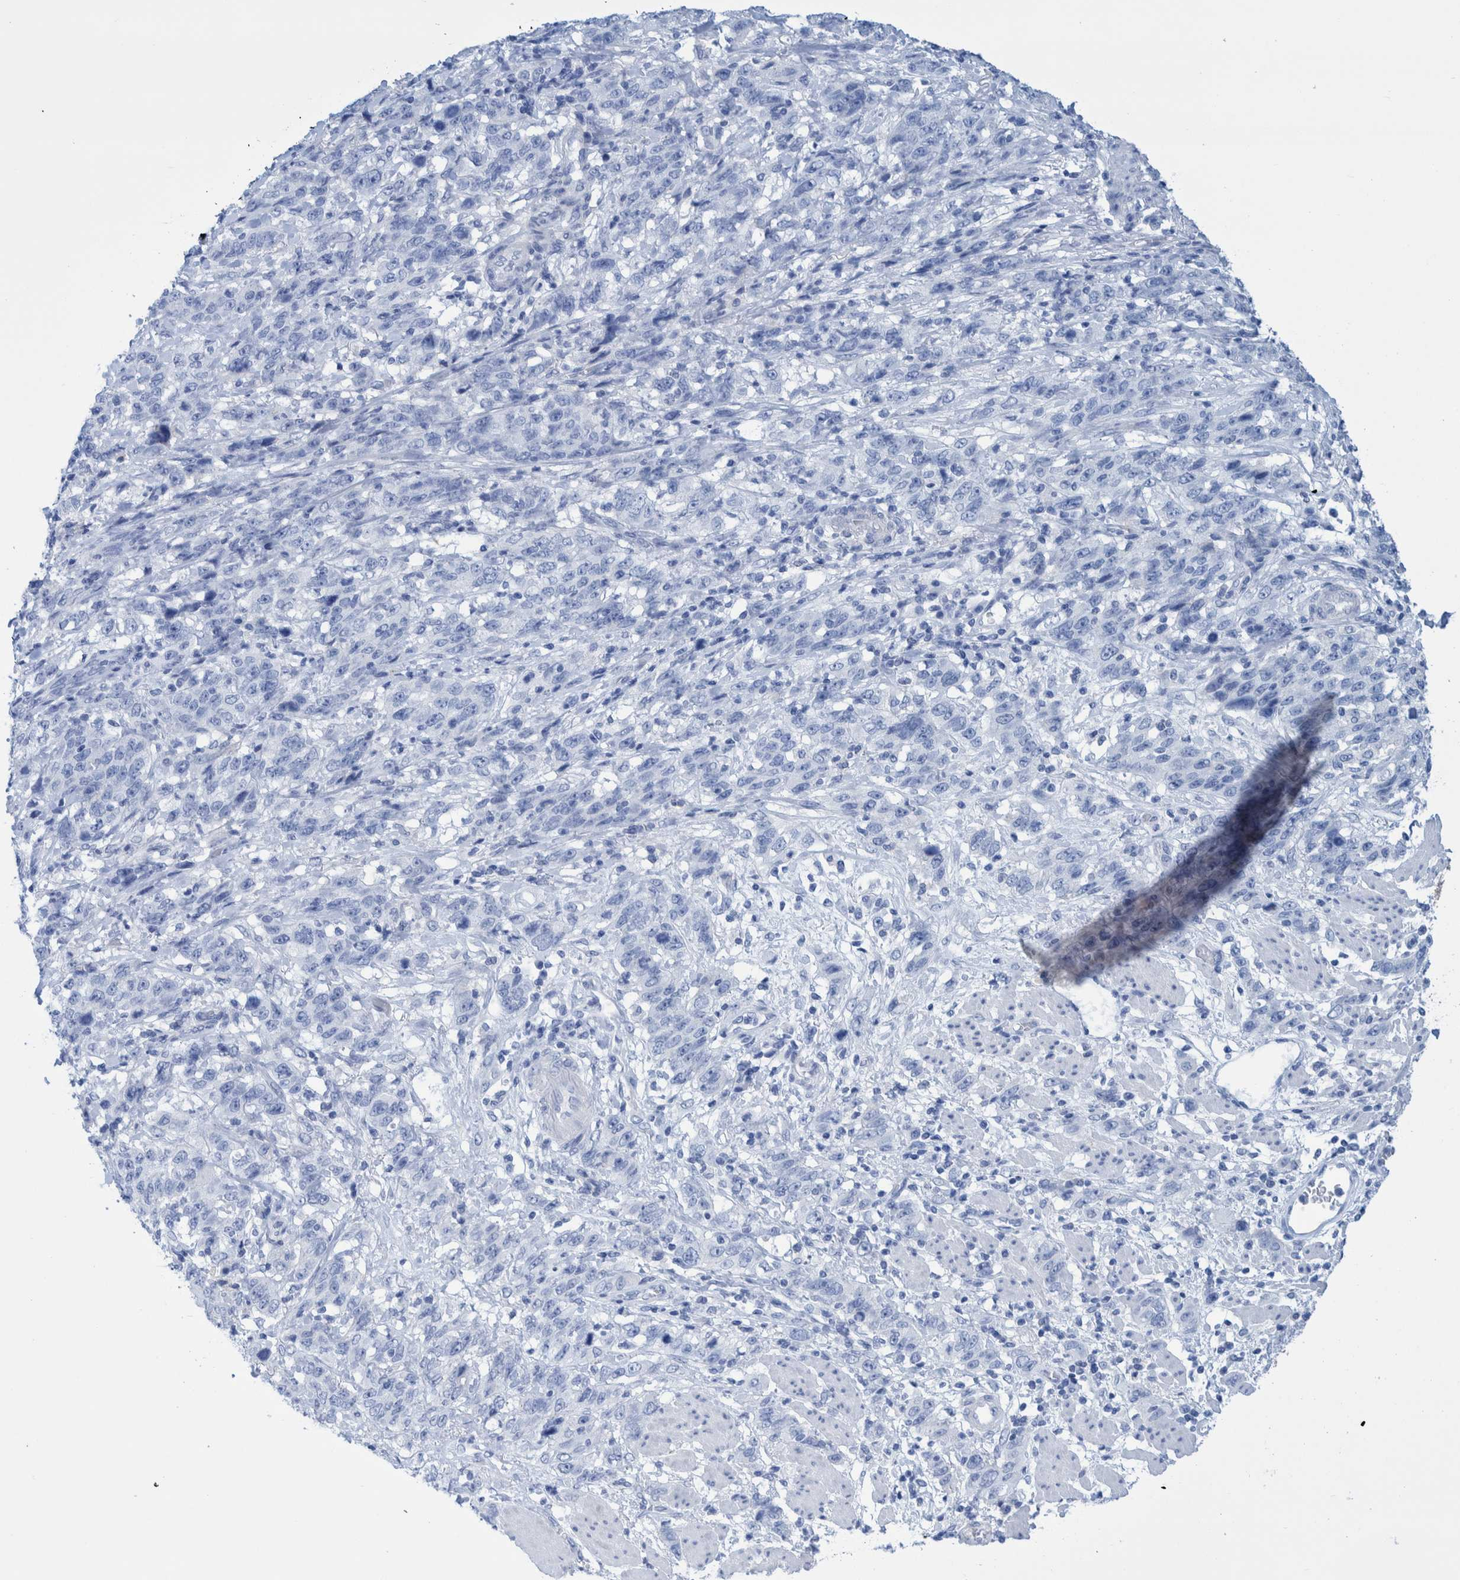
{"staining": {"intensity": "negative", "quantity": "none", "location": "none"}, "tissue": "stomach cancer", "cell_type": "Tumor cells", "image_type": "cancer", "snomed": [{"axis": "morphology", "description": "Adenocarcinoma, NOS"}, {"axis": "topography", "description": "Stomach"}], "caption": "High power microscopy micrograph of an immunohistochemistry image of stomach cancer (adenocarcinoma), revealing no significant staining in tumor cells.", "gene": "PERP", "patient": {"sex": "male", "age": 48}}